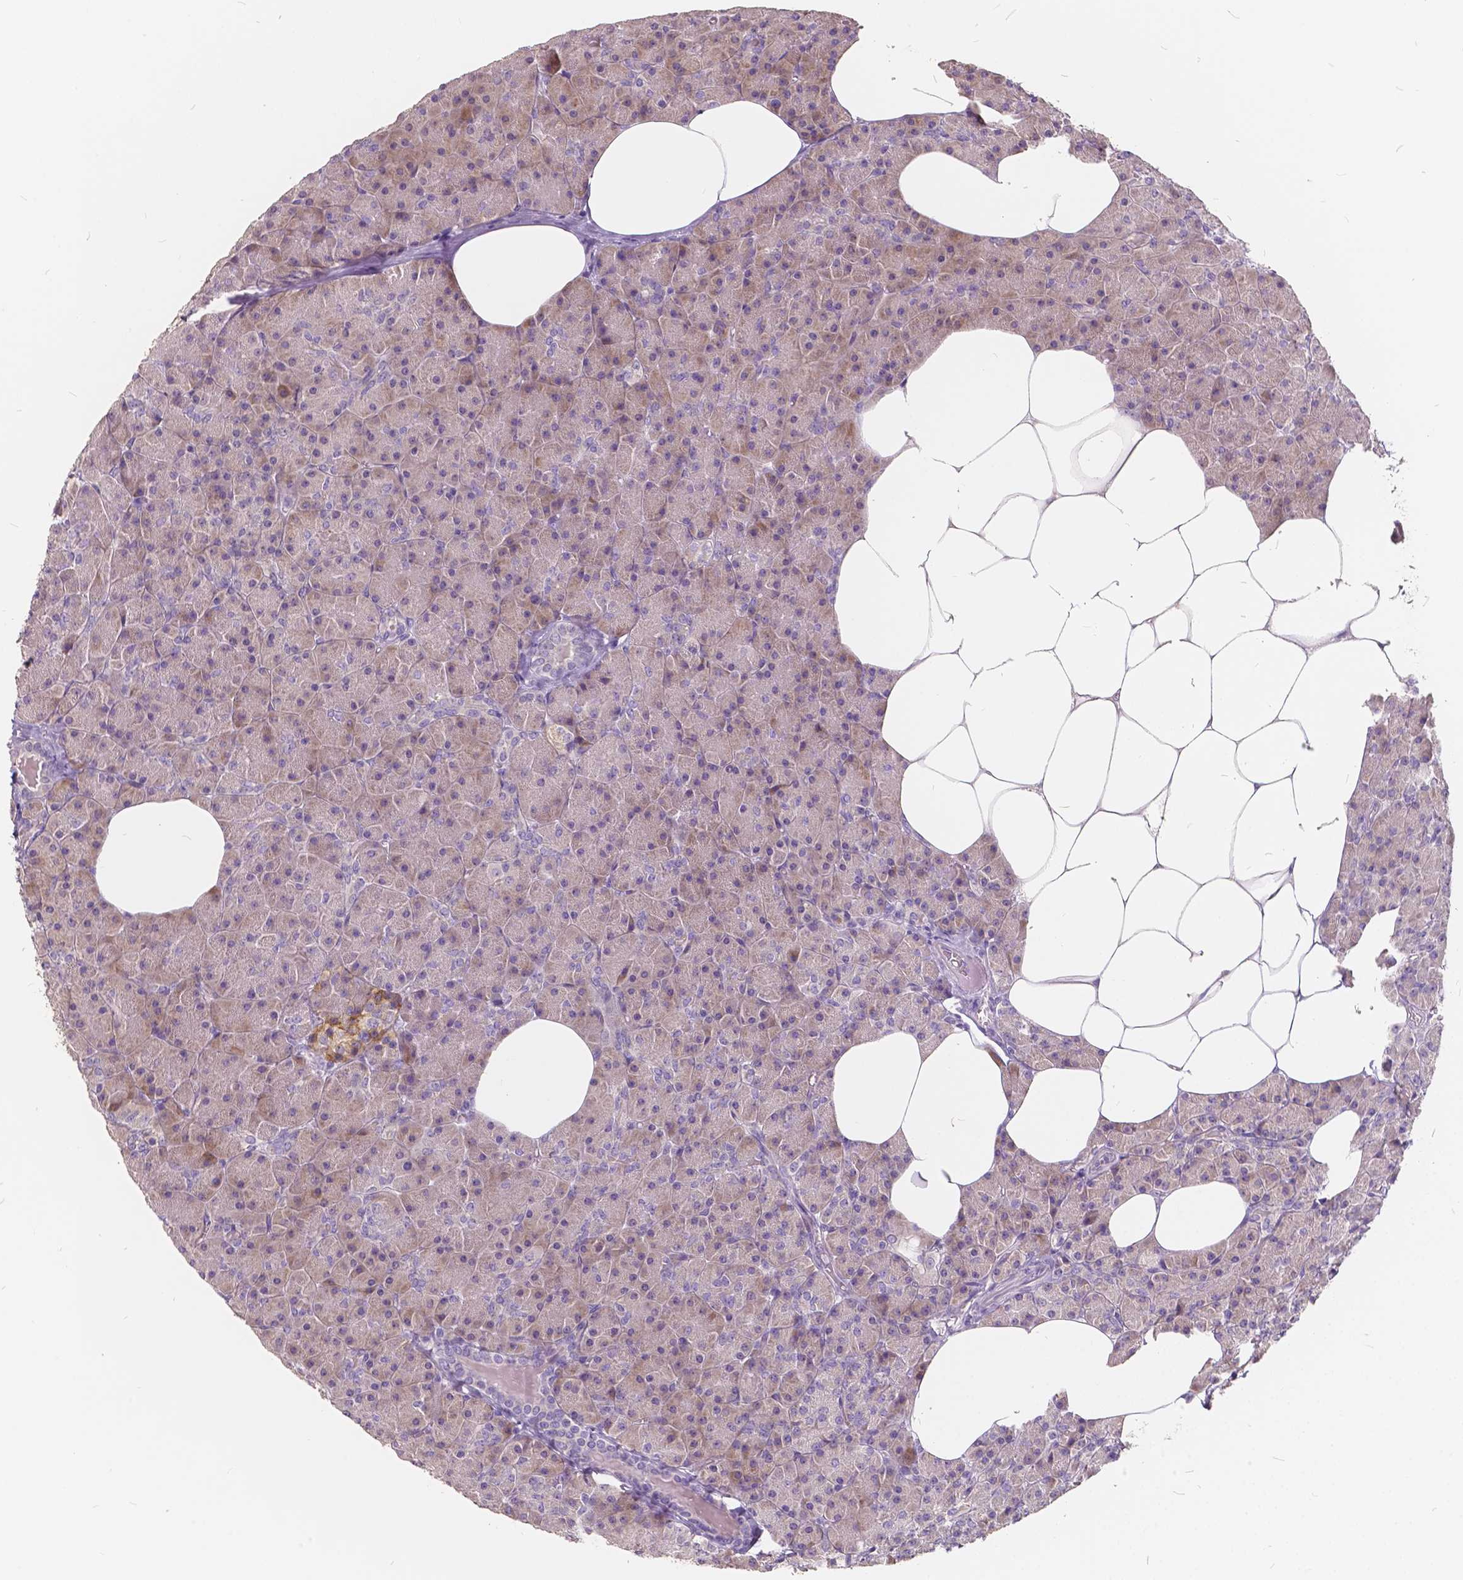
{"staining": {"intensity": "weak", "quantity": ">75%", "location": "cytoplasmic/membranous"}, "tissue": "pancreas", "cell_type": "Exocrine glandular cells", "image_type": "normal", "snomed": [{"axis": "morphology", "description": "Normal tissue, NOS"}, {"axis": "topography", "description": "Pancreas"}], "caption": "Benign pancreas displays weak cytoplasmic/membranous expression in approximately >75% of exocrine glandular cells, visualized by immunohistochemistry.", "gene": "SLC7A8", "patient": {"sex": "female", "age": 45}}